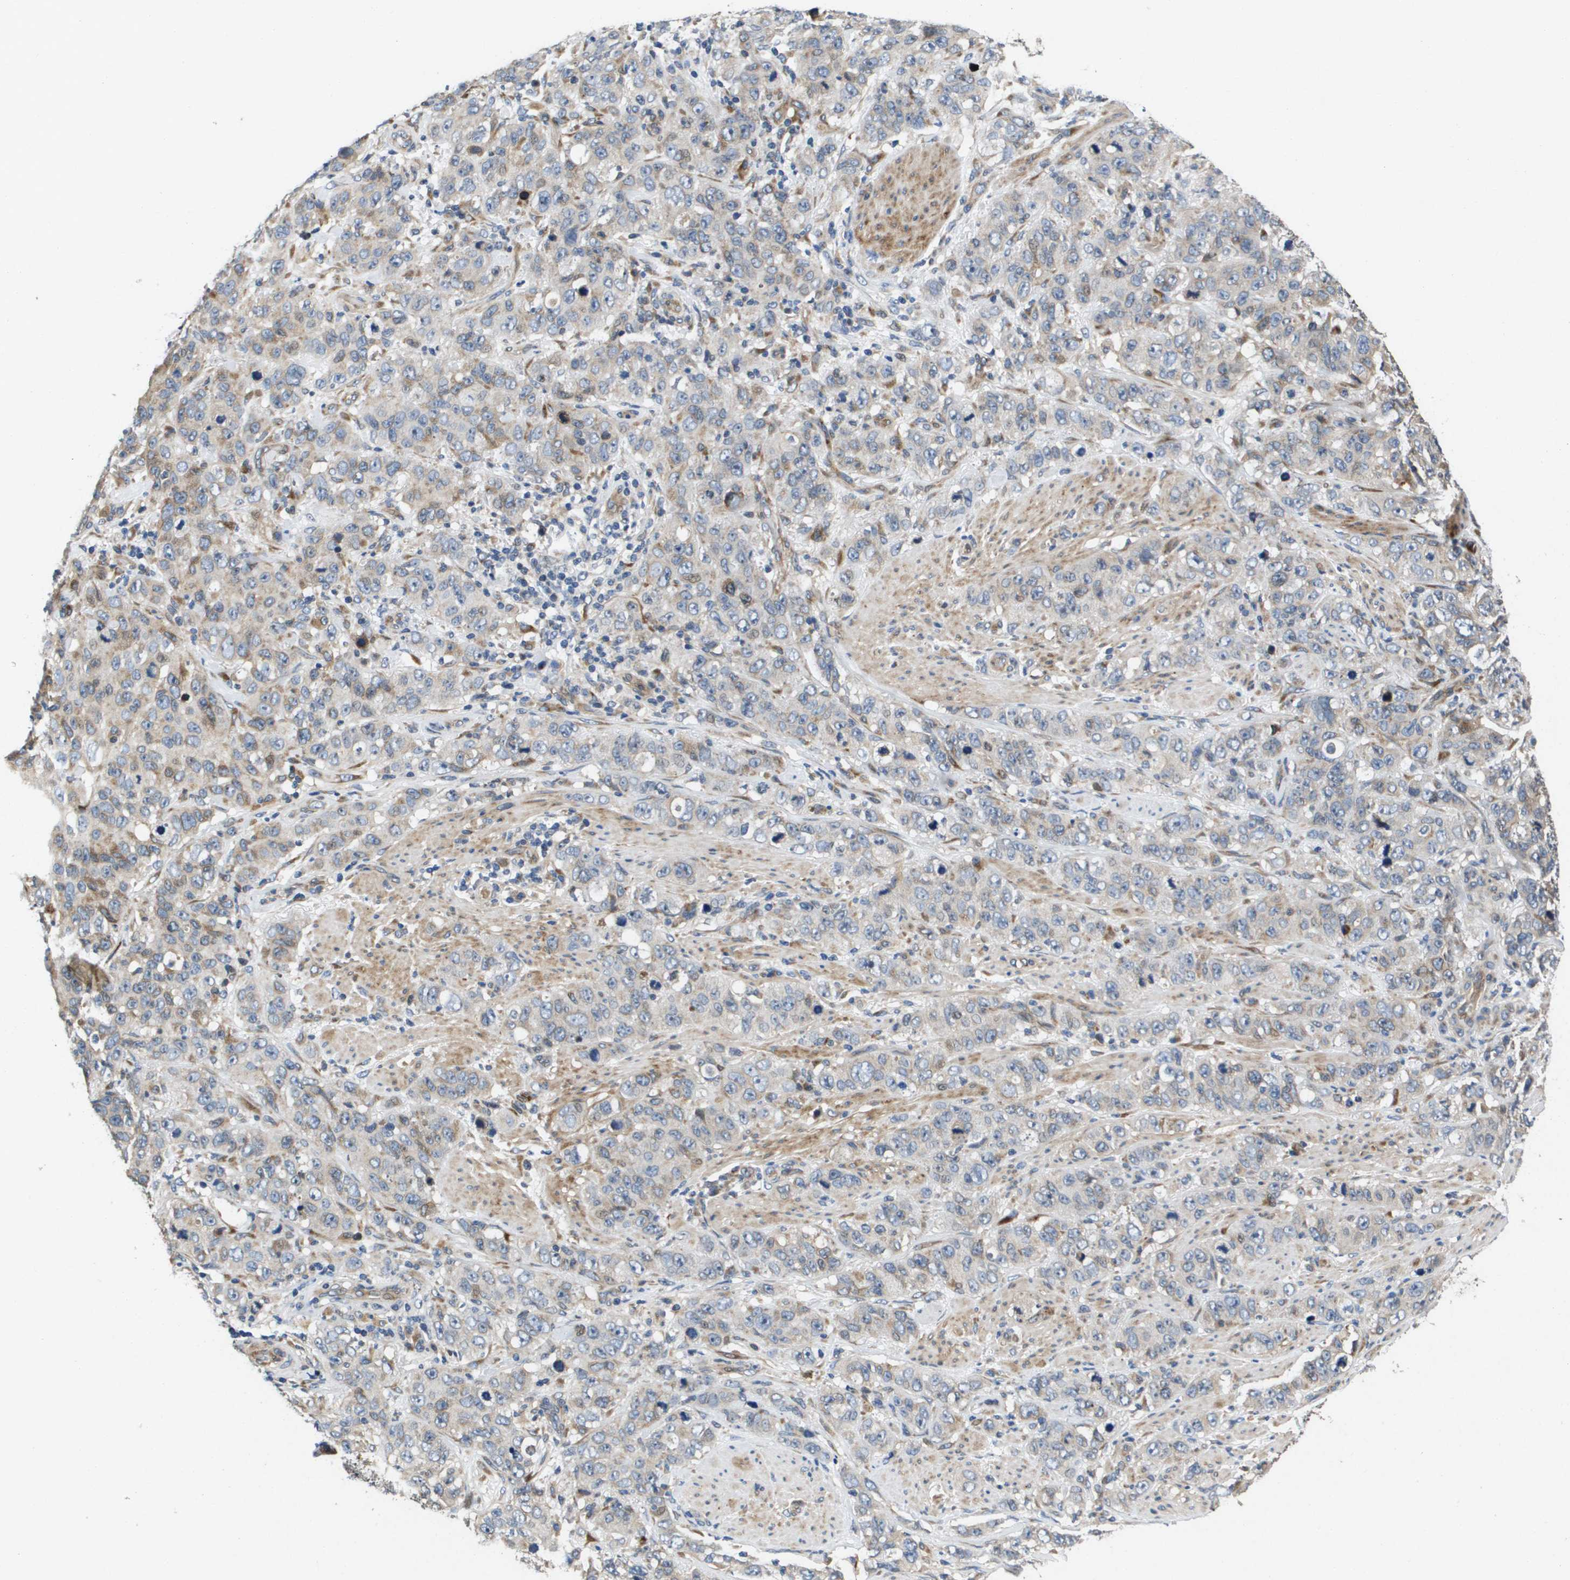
{"staining": {"intensity": "weak", "quantity": "<25%", "location": "cytoplasmic/membranous"}, "tissue": "stomach cancer", "cell_type": "Tumor cells", "image_type": "cancer", "snomed": [{"axis": "morphology", "description": "Adenocarcinoma, NOS"}, {"axis": "topography", "description": "Stomach"}], "caption": "Micrograph shows no protein positivity in tumor cells of adenocarcinoma (stomach) tissue.", "gene": "ENTPD2", "patient": {"sex": "male", "age": 48}}